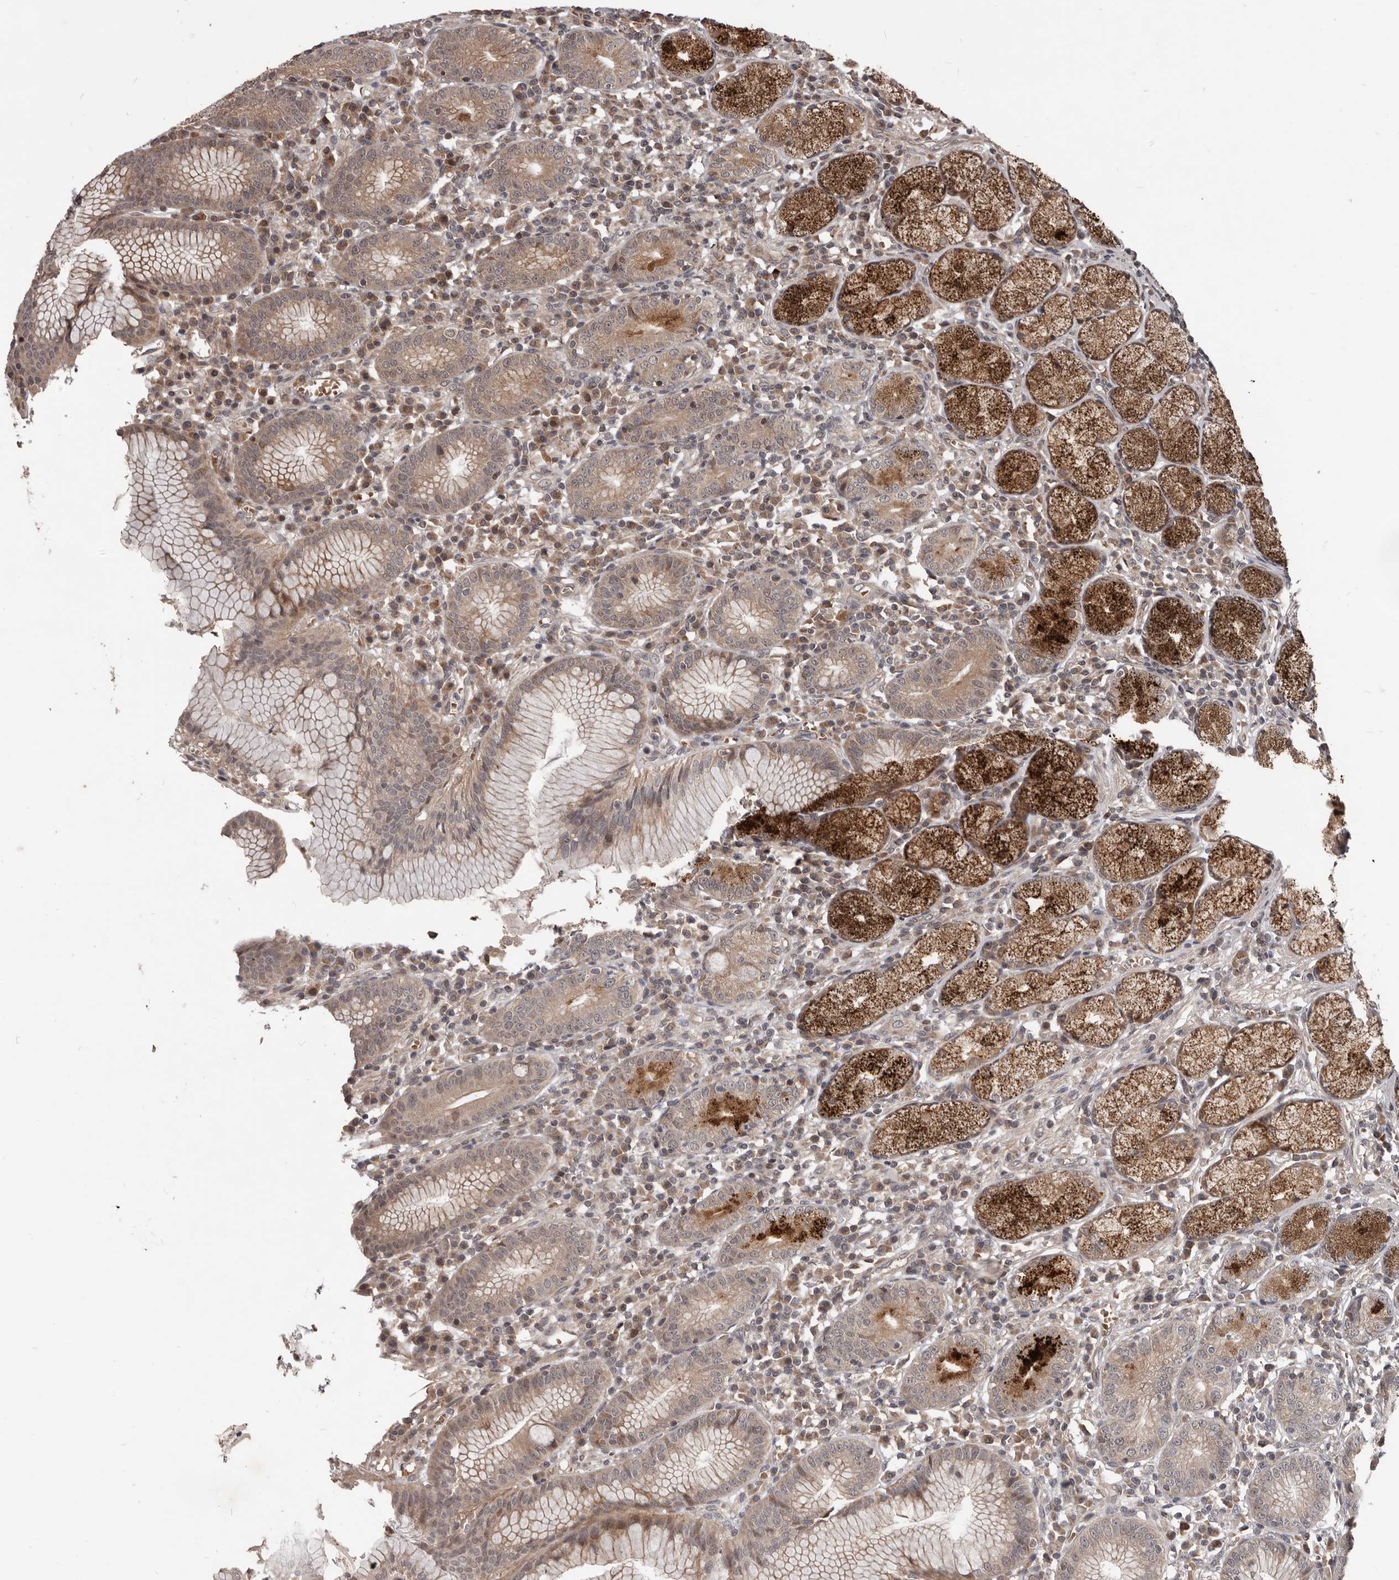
{"staining": {"intensity": "strong", "quantity": "25%-75%", "location": "cytoplasmic/membranous"}, "tissue": "stomach", "cell_type": "Glandular cells", "image_type": "normal", "snomed": [{"axis": "morphology", "description": "Normal tissue, NOS"}, {"axis": "topography", "description": "Stomach"}], "caption": "Stomach stained with a brown dye shows strong cytoplasmic/membranous positive expression in approximately 25%-75% of glandular cells.", "gene": "GABPB2", "patient": {"sex": "male", "age": 55}}